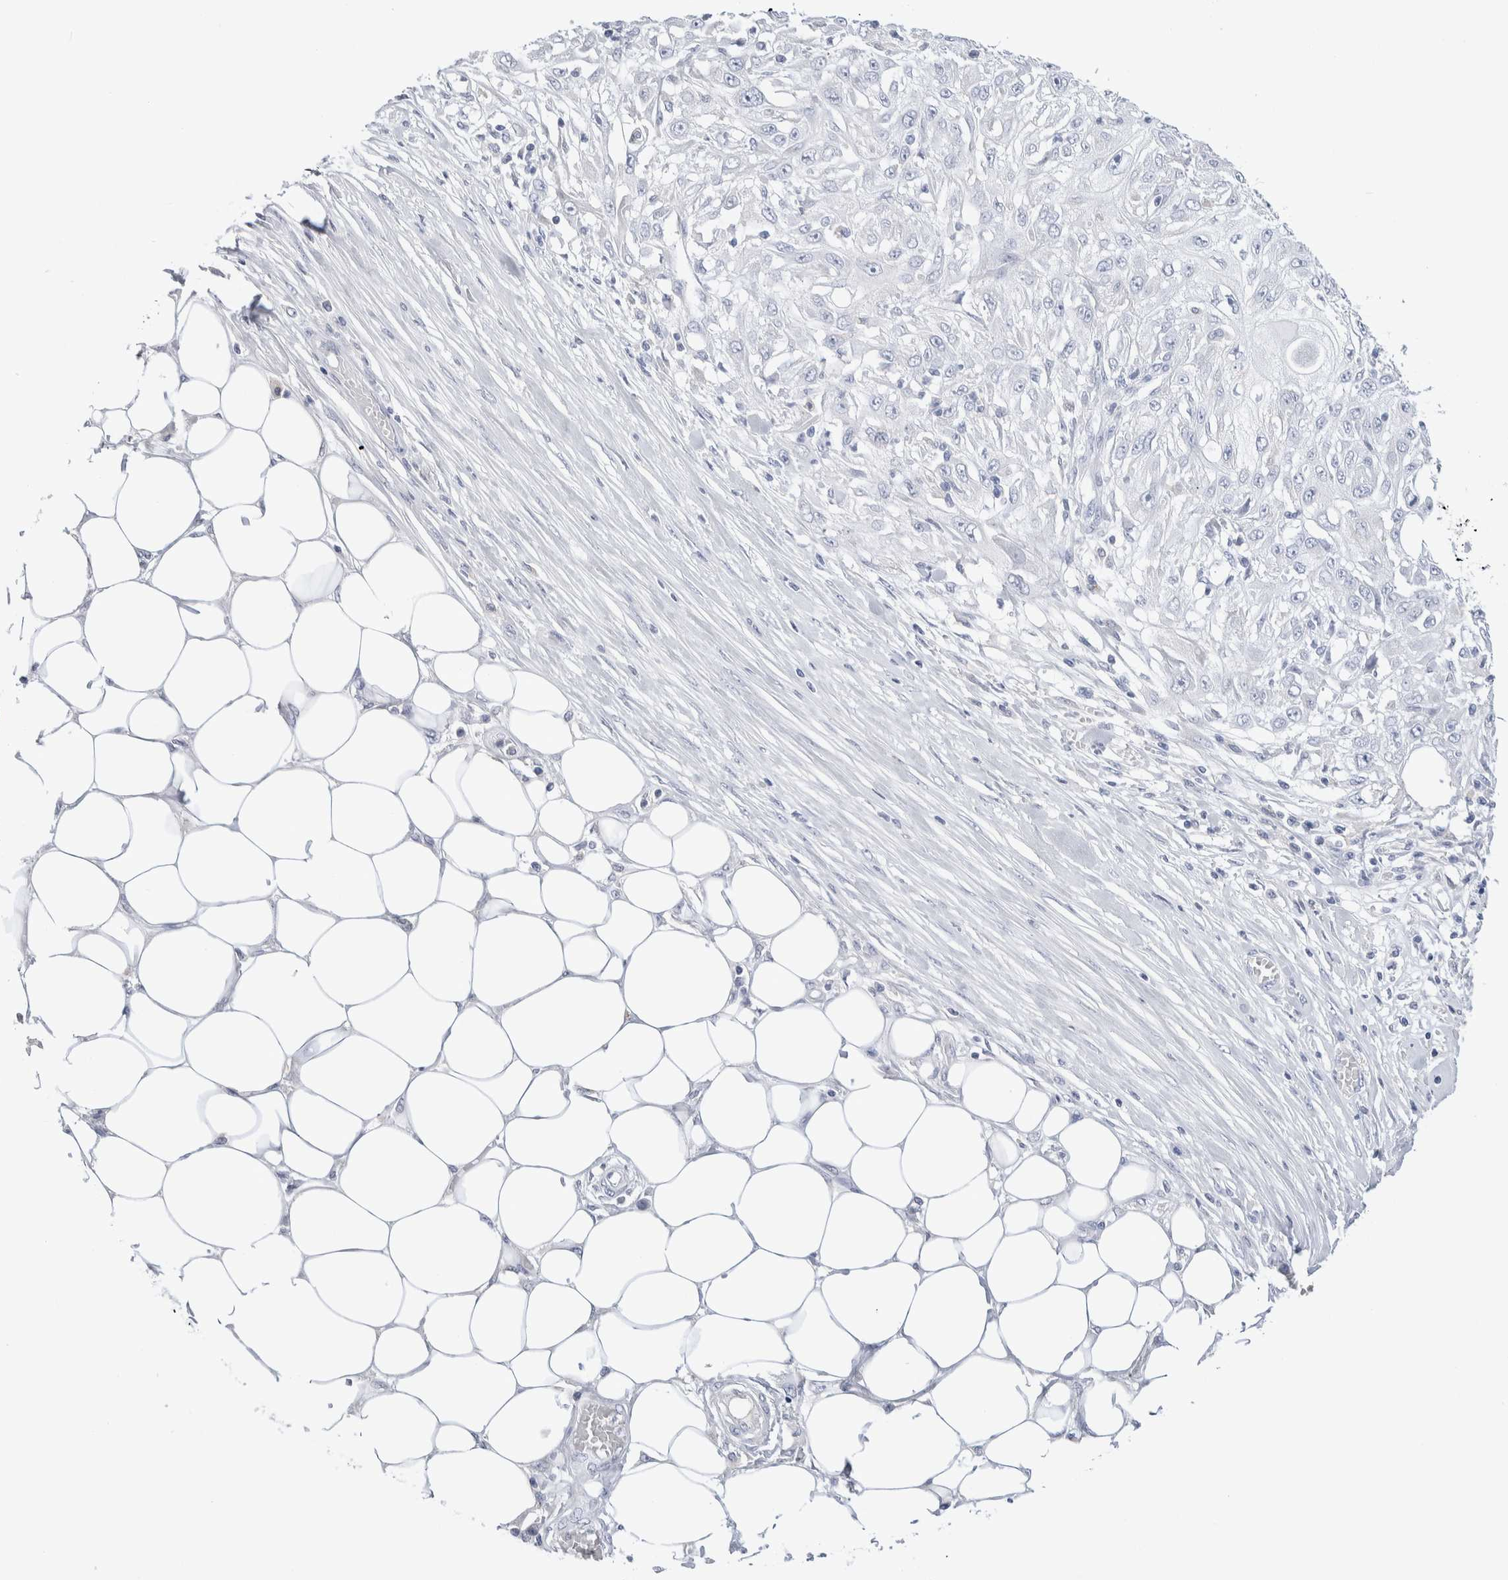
{"staining": {"intensity": "negative", "quantity": "none", "location": "none"}, "tissue": "skin cancer", "cell_type": "Tumor cells", "image_type": "cancer", "snomed": [{"axis": "morphology", "description": "Squamous cell carcinoma, NOS"}, {"axis": "morphology", "description": "Squamous cell carcinoma, metastatic, NOS"}, {"axis": "topography", "description": "Skin"}, {"axis": "topography", "description": "Lymph node"}], "caption": "A high-resolution micrograph shows immunohistochemistry staining of squamous cell carcinoma (skin), which exhibits no significant staining in tumor cells.", "gene": "GDA", "patient": {"sex": "male", "age": 75}}